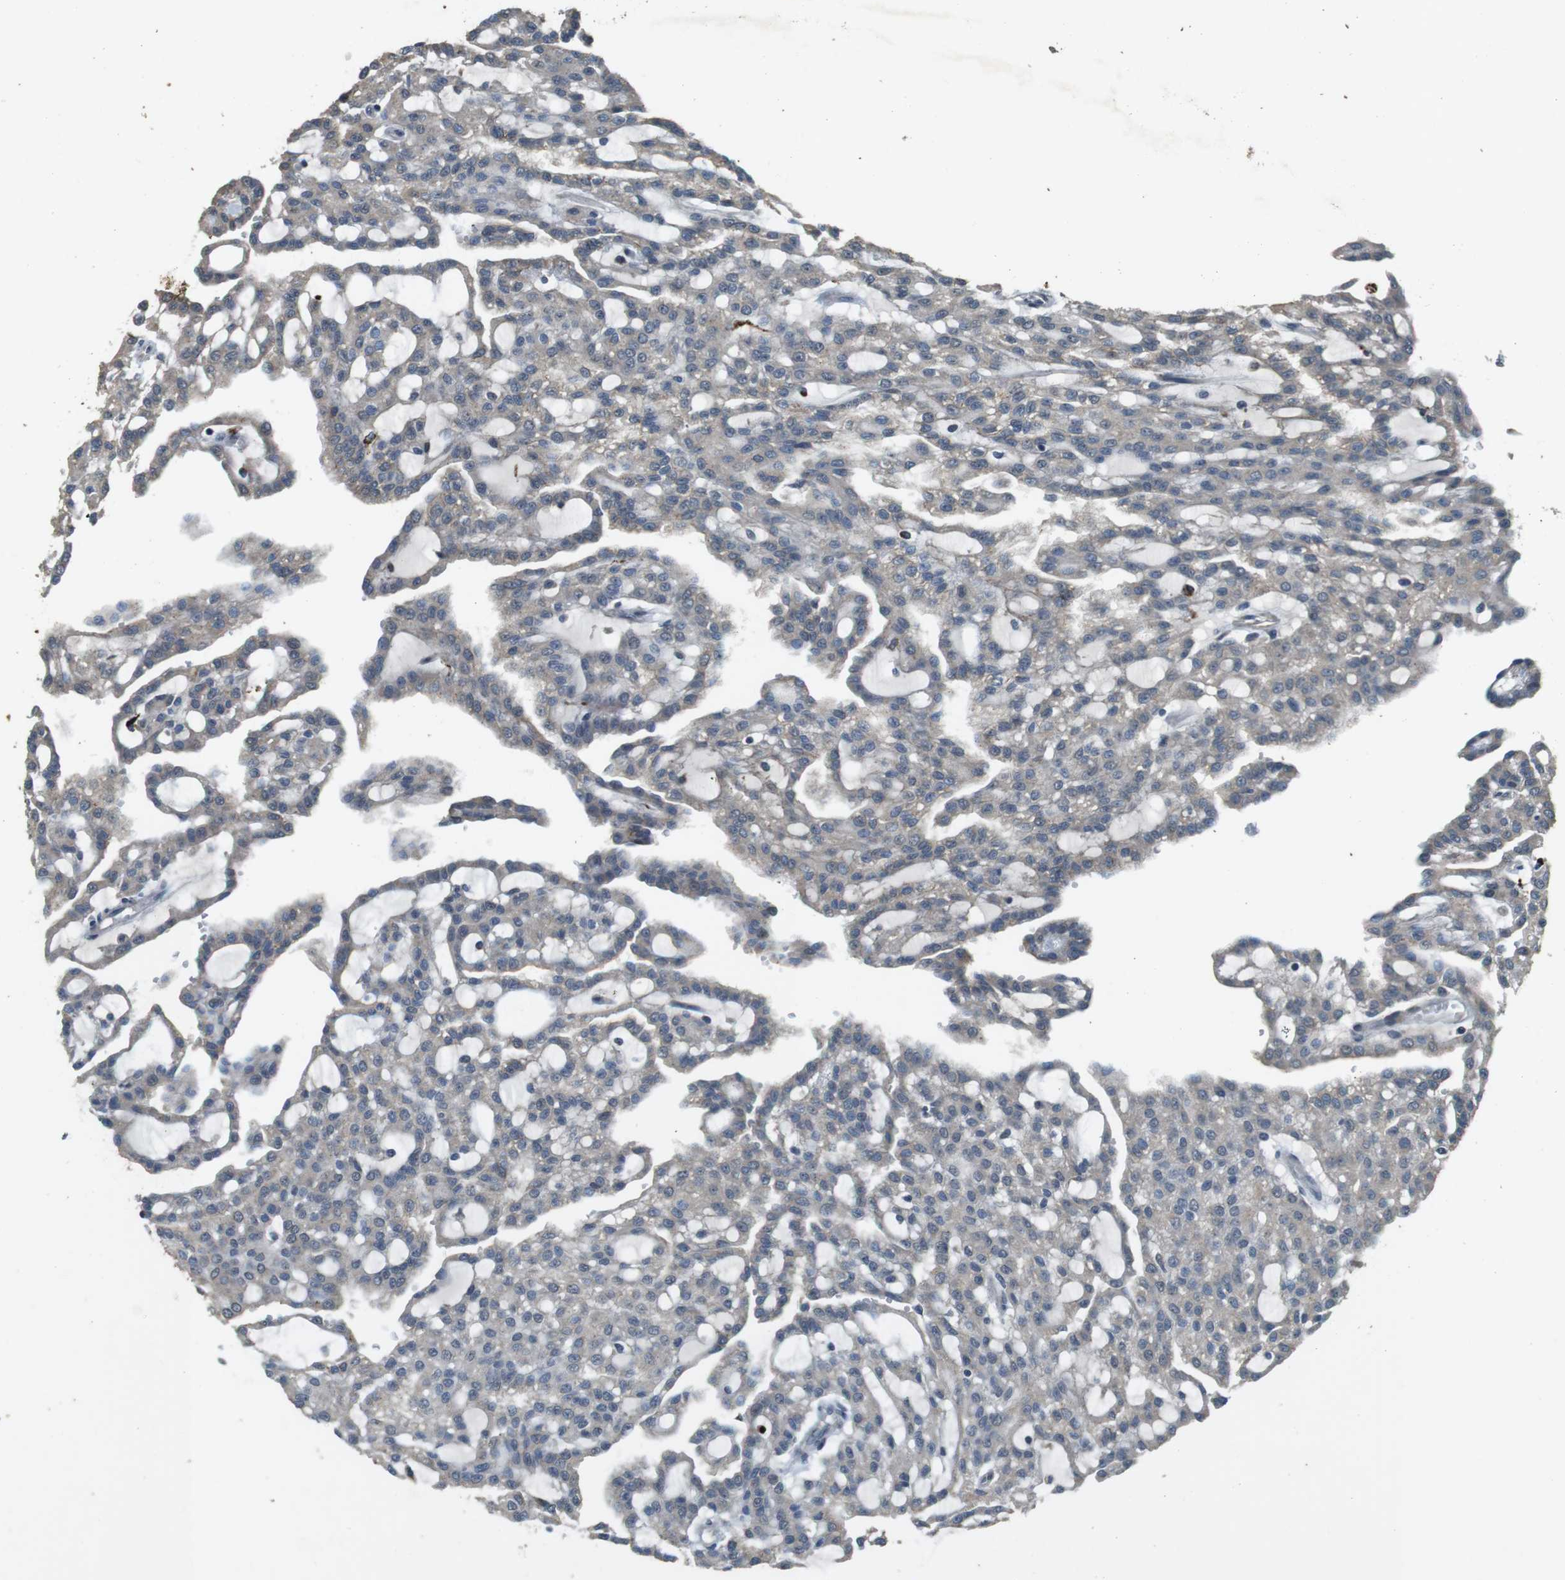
{"staining": {"intensity": "negative", "quantity": "none", "location": "none"}, "tissue": "renal cancer", "cell_type": "Tumor cells", "image_type": "cancer", "snomed": [{"axis": "morphology", "description": "Adenocarcinoma, NOS"}, {"axis": "topography", "description": "Kidney"}], "caption": "IHC of human renal cancer (adenocarcinoma) displays no expression in tumor cells. (Brightfield microscopy of DAB immunohistochemistry at high magnification).", "gene": "CLDN7", "patient": {"sex": "male", "age": 63}}